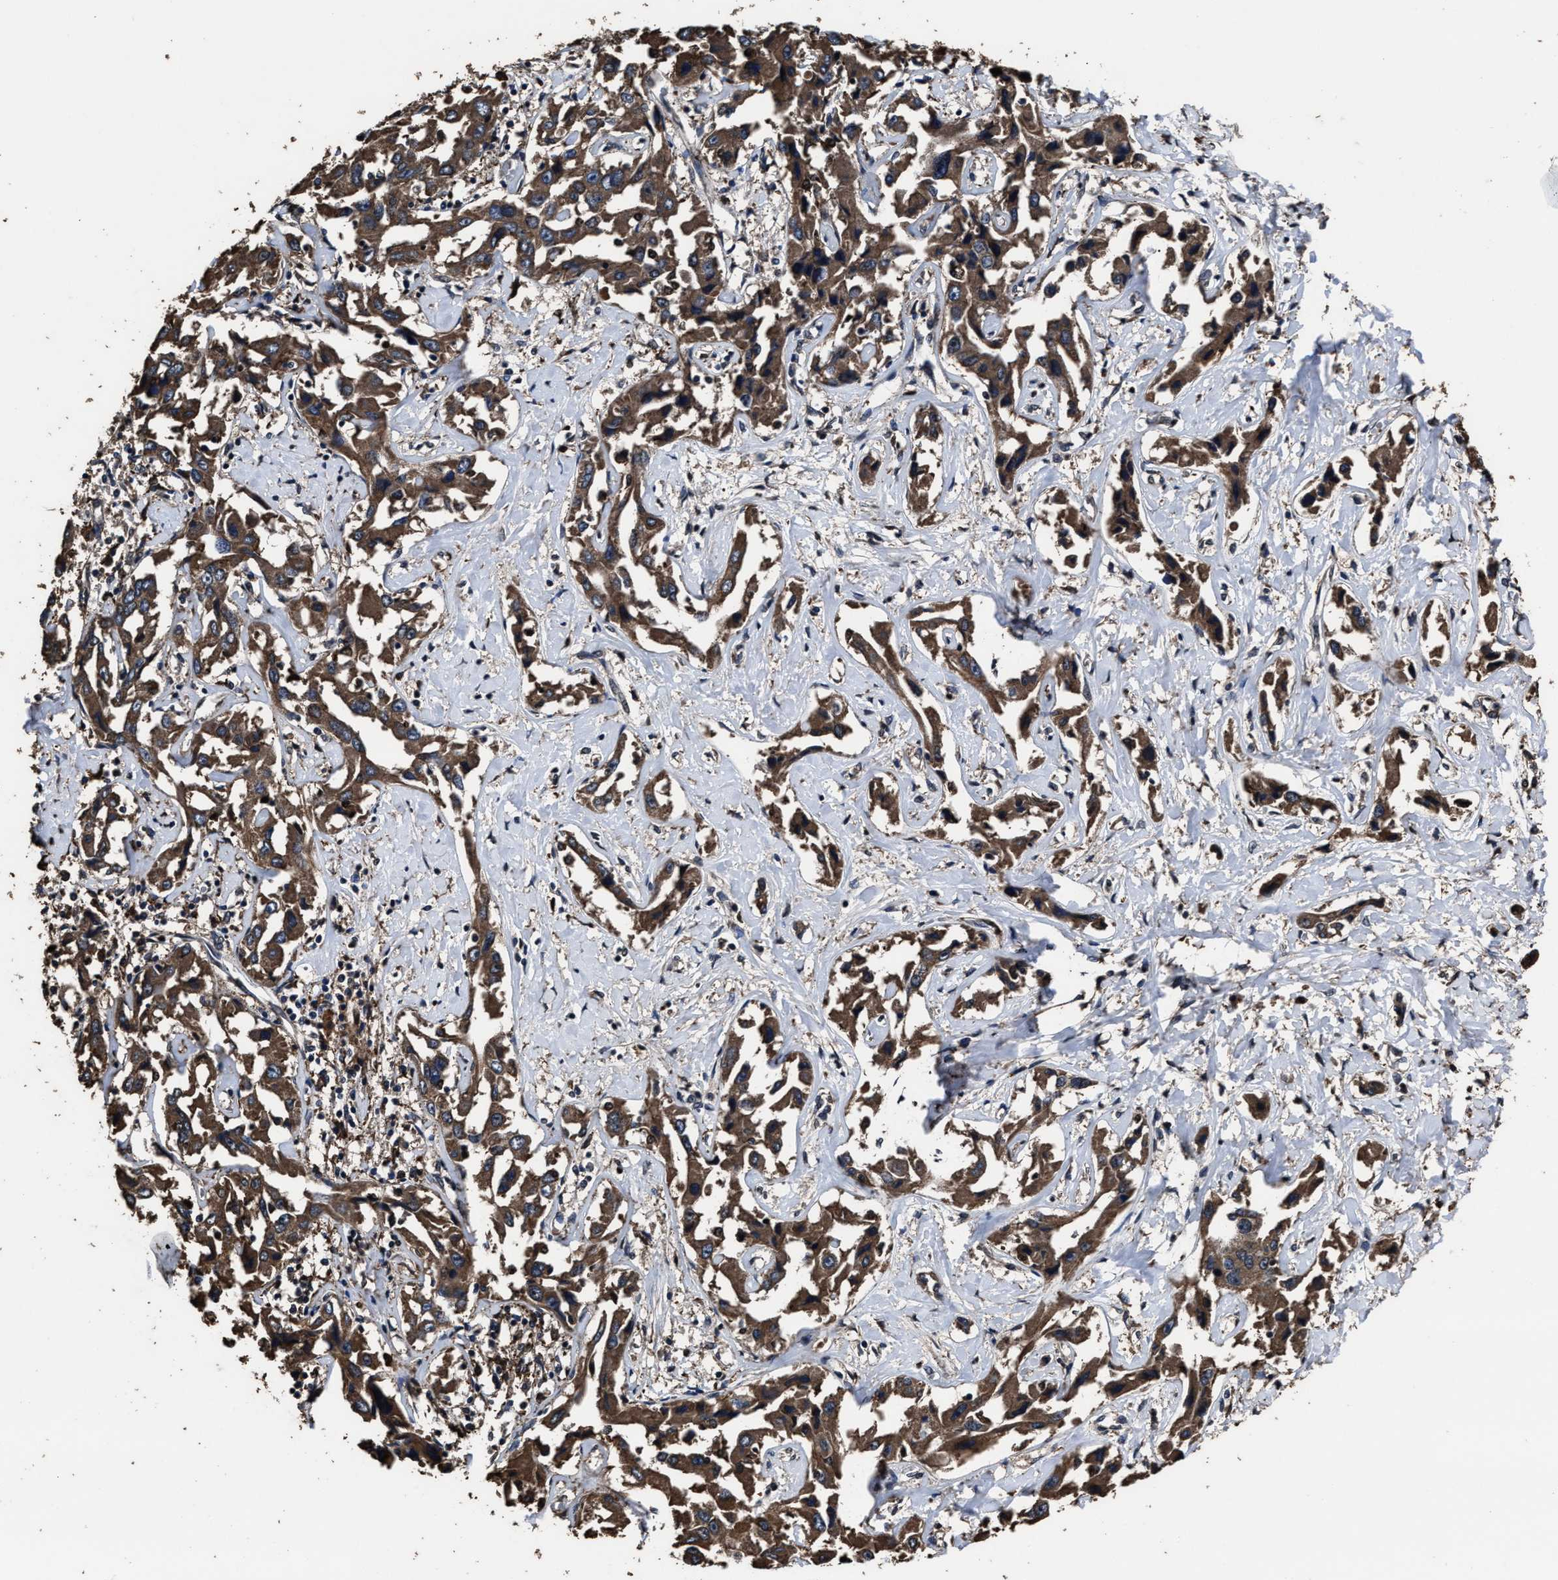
{"staining": {"intensity": "strong", "quantity": ">75%", "location": "cytoplasmic/membranous"}, "tissue": "liver cancer", "cell_type": "Tumor cells", "image_type": "cancer", "snomed": [{"axis": "morphology", "description": "Cholangiocarcinoma"}, {"axis": "topography", "description": "Liver"}], "caption": "Strong cytoplasmic/membranous positivity for a protein is identified in about >75% of tumor cells of liver cholangiocarcinoma using IHC.", "gene": "RSBN1L", "patient": {"sex": "male", "age": 59}}